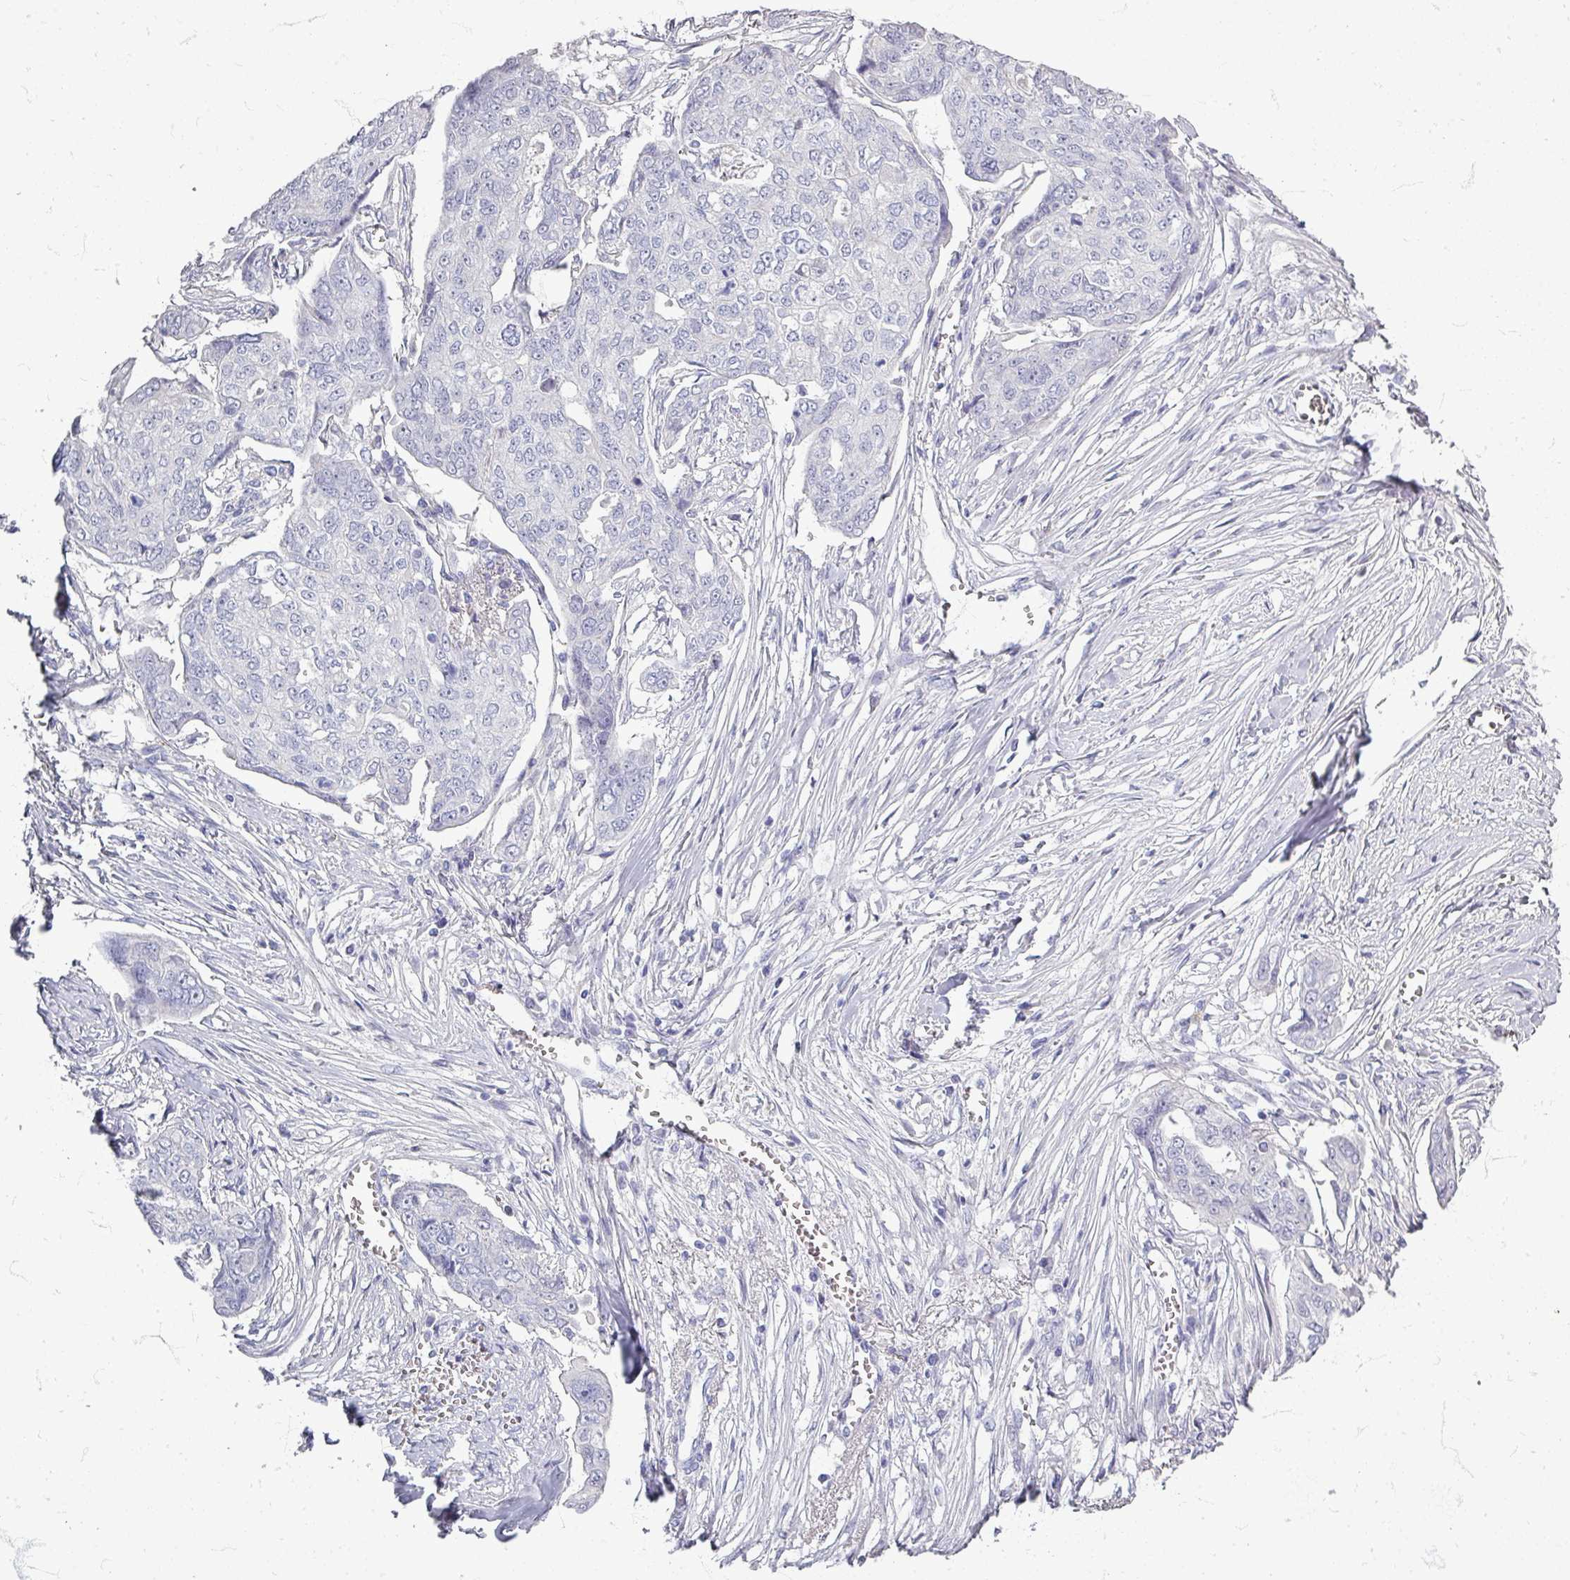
{"staining": {"intensity": "negative", "quantity": "none", "location": "none"}, "tissue": "ovarian cancer", "cell_type": "Tumor cells", "image_type": "cancer", "snomed": [{"axis": "morphology", "description": "Carcinoma, endometroid"}, {"axis": "topography", "description": "Ovary"}], "caption": "A photomicrograph of ovarian cancer (endometroid carcinoma) stained for a protein exhibits no brown staining in tumor cells.", "gene": "ZNF878", "patient": {"sex": "female", "age": 70}}